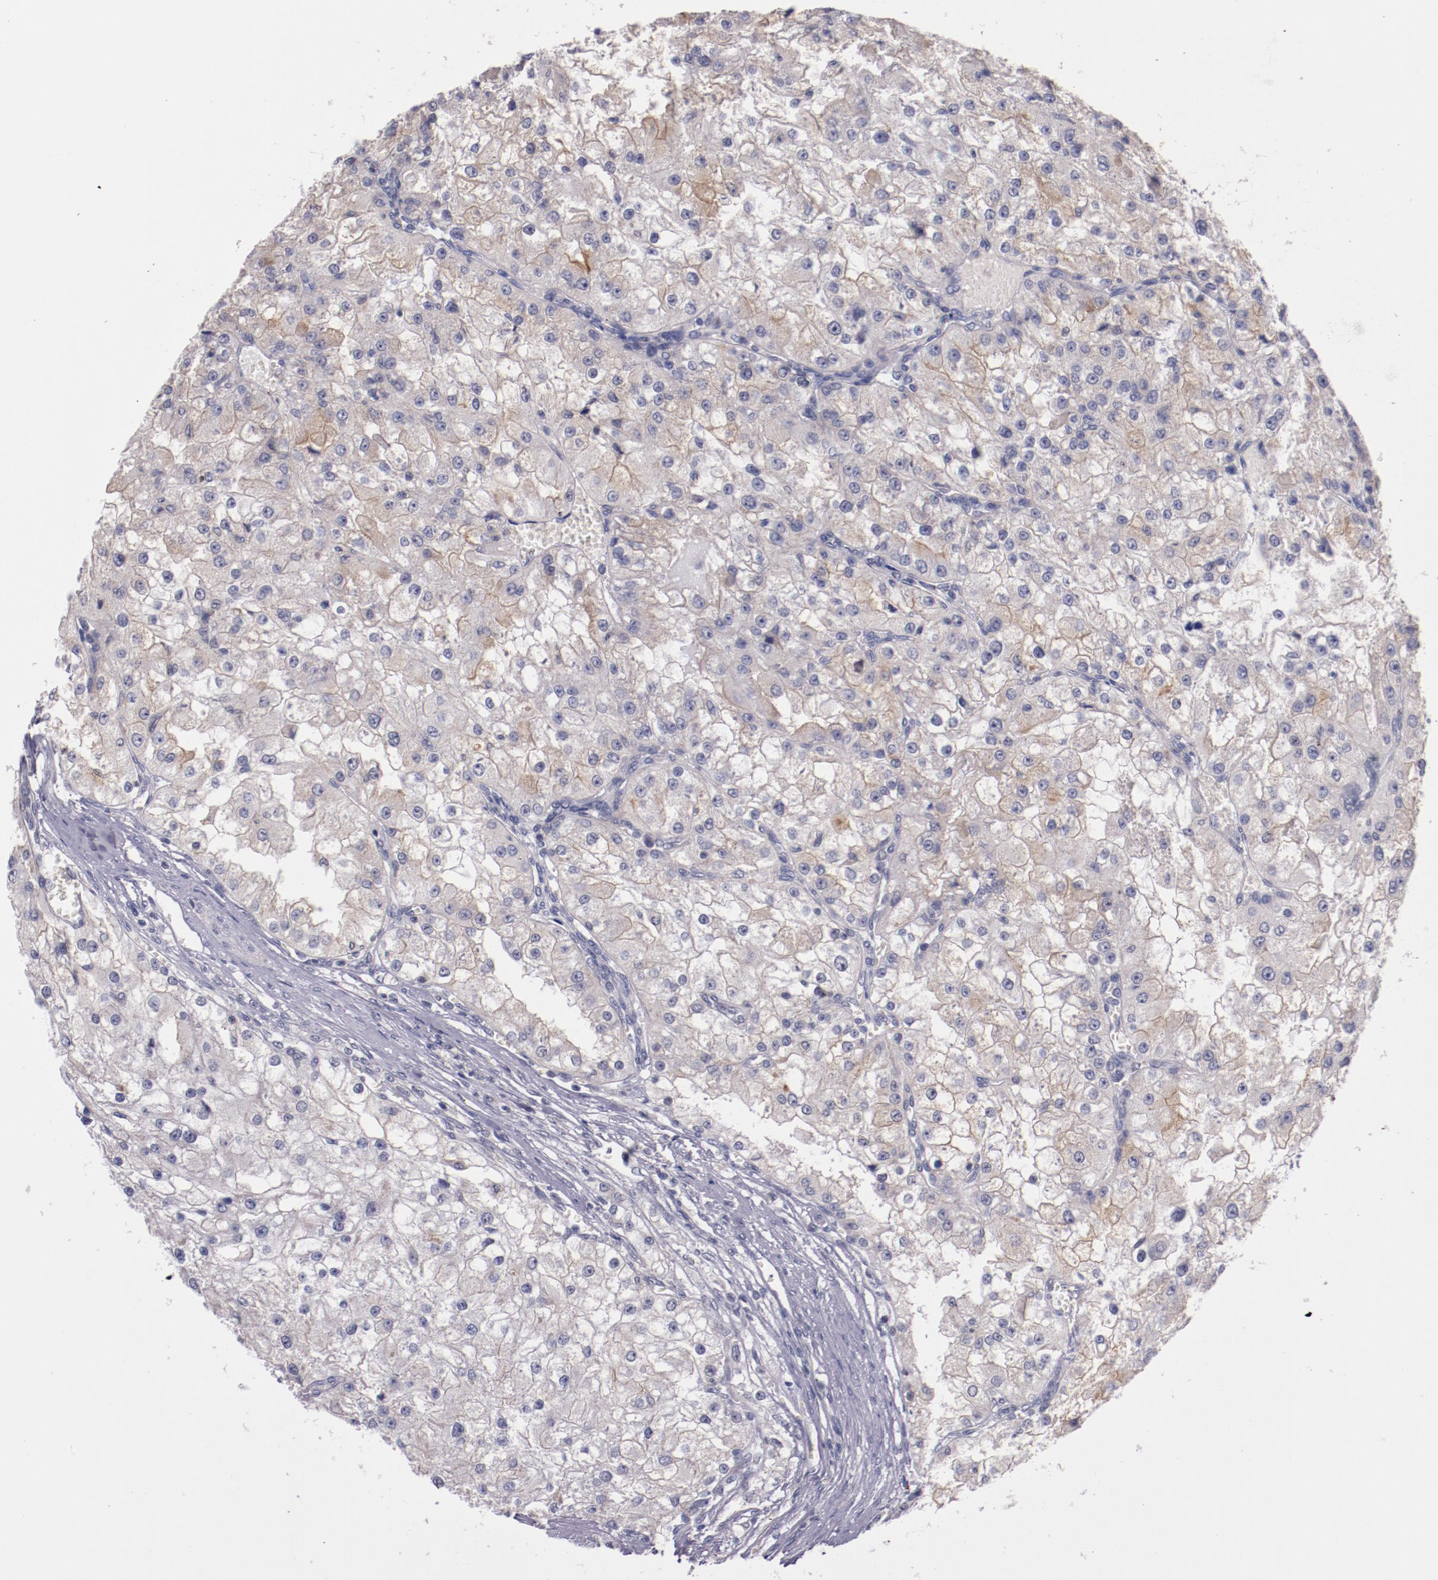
{"staining": {"intensity": "weak", "quantity": "25%-75%", "location": "cytoplasmic/membranous"}, "tissue": "renal cancer", "cell_type": "Tumor cells", "image_type": "cancer", "snomed": [{"axis": "morphology", "description": "Adenocarcinoma, NOS"}, {"axis": "topography", "description": "Kidney"}], "caption": "Immunohistochemical staining of adenocarcinoma (renal) displays low levels of weak cytoplasmic/membranous protein expression in about 25%-75% of tumor cells. Immunohistochemistry stains the protein of interest in brown and the nuclei are stained blue.", "gene": "SYP", "patient": {"sex": "female", "age": 74}}